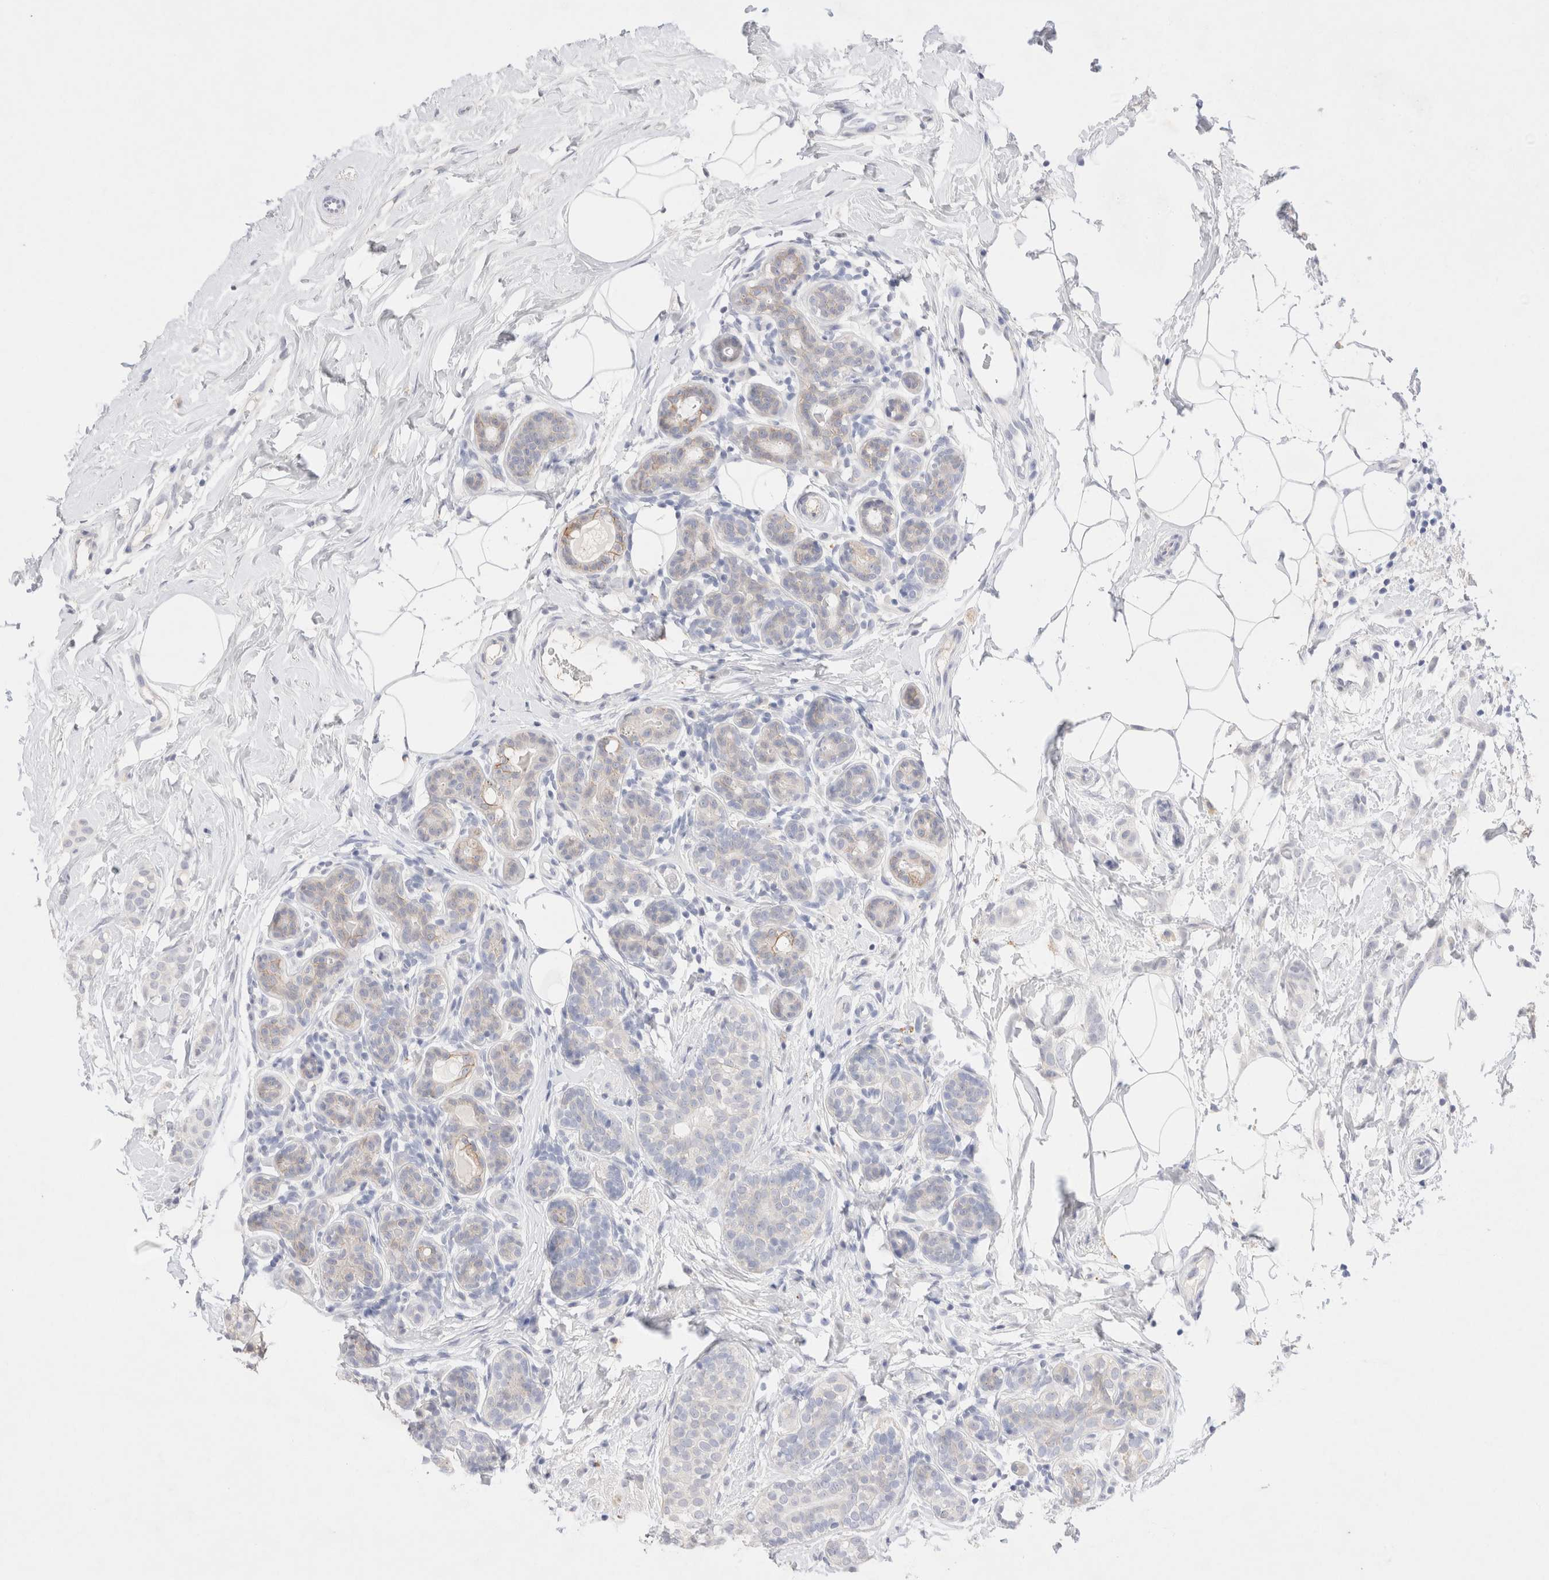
{"staining": {"intensity": "negative", "quantity": "none", "location": "none"}, "tissue": "breast cancer", "cell_type": "Tumor cells", "image_type": "cancer", "snomed": [{"axis": "morphology", "description": "Lobular carcinoma, in situ"}, {"axis": "morphology", "description": "Lobular carcinoma"}, {"axis": "topography", "description": "Breast"}], "caption": "High magnification brightfield microscopy of breast lobular carcinoma stained with DAB (3,3'-diaminobenzidine) (brown) and counterstained with hematoxylin (blue): tumor cells show no significant positivity.", "gene": "EPCAM", "patient": {"sex": "female", "age": 41}}